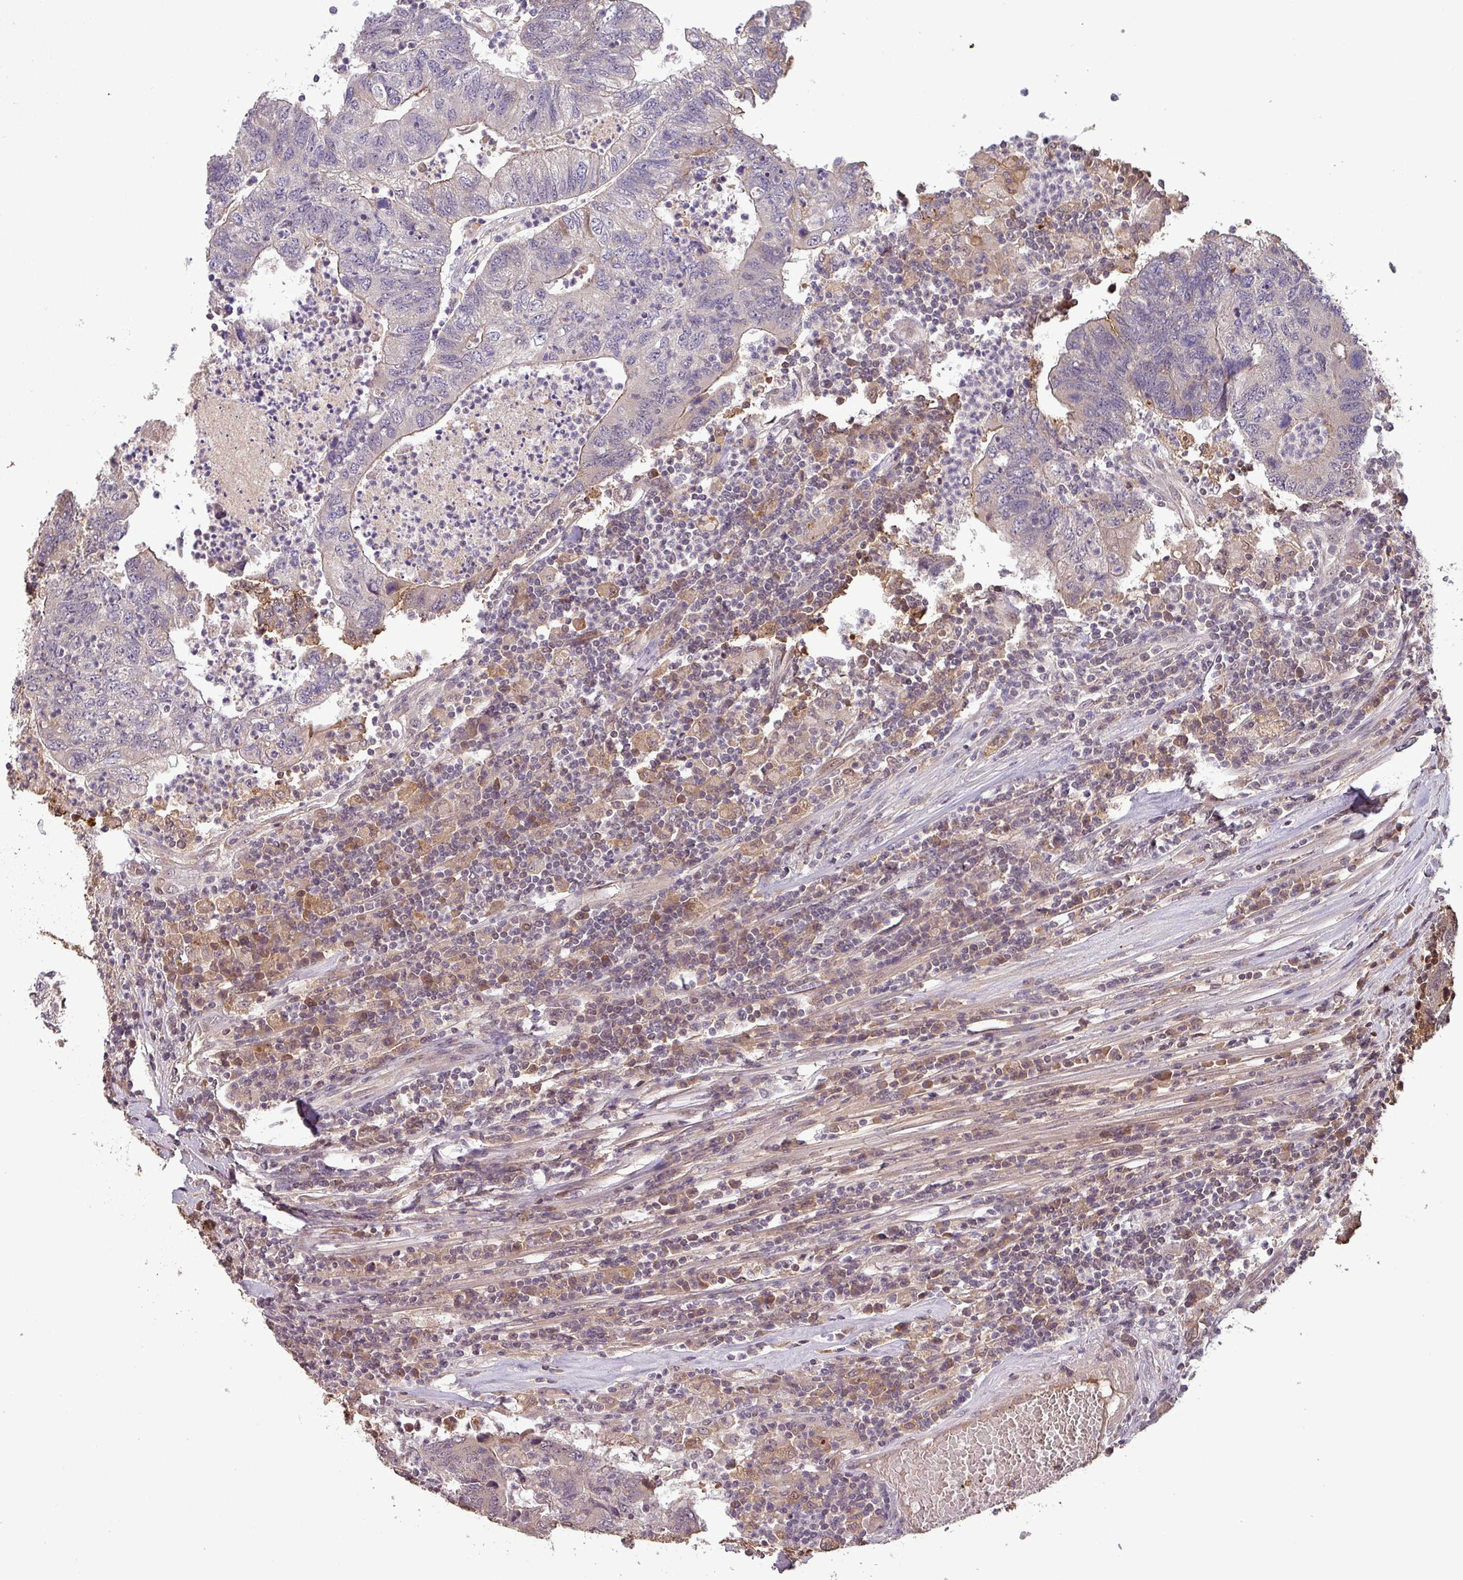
{"staining": {"intensity": "weak", "quantity": "<25%", "location": "cytoplasmic/membranous"}, "tissue": "colorectal cancer", "cell_type": "Tumor cells", "image_type": "cancer", "snomed": [{"axis": "morphology", "description": "Adenocarcinoma, NOS"}, {"axis": "topography", "description": "Colon"}], "caption": "The immunohistochemistry histopathology image has no significant positivity in tumor cells of colorectal cancer (adenocarcinoma) tissue.", "gene": "NOB1", "patient": {"sex": "female", "age": 48}}